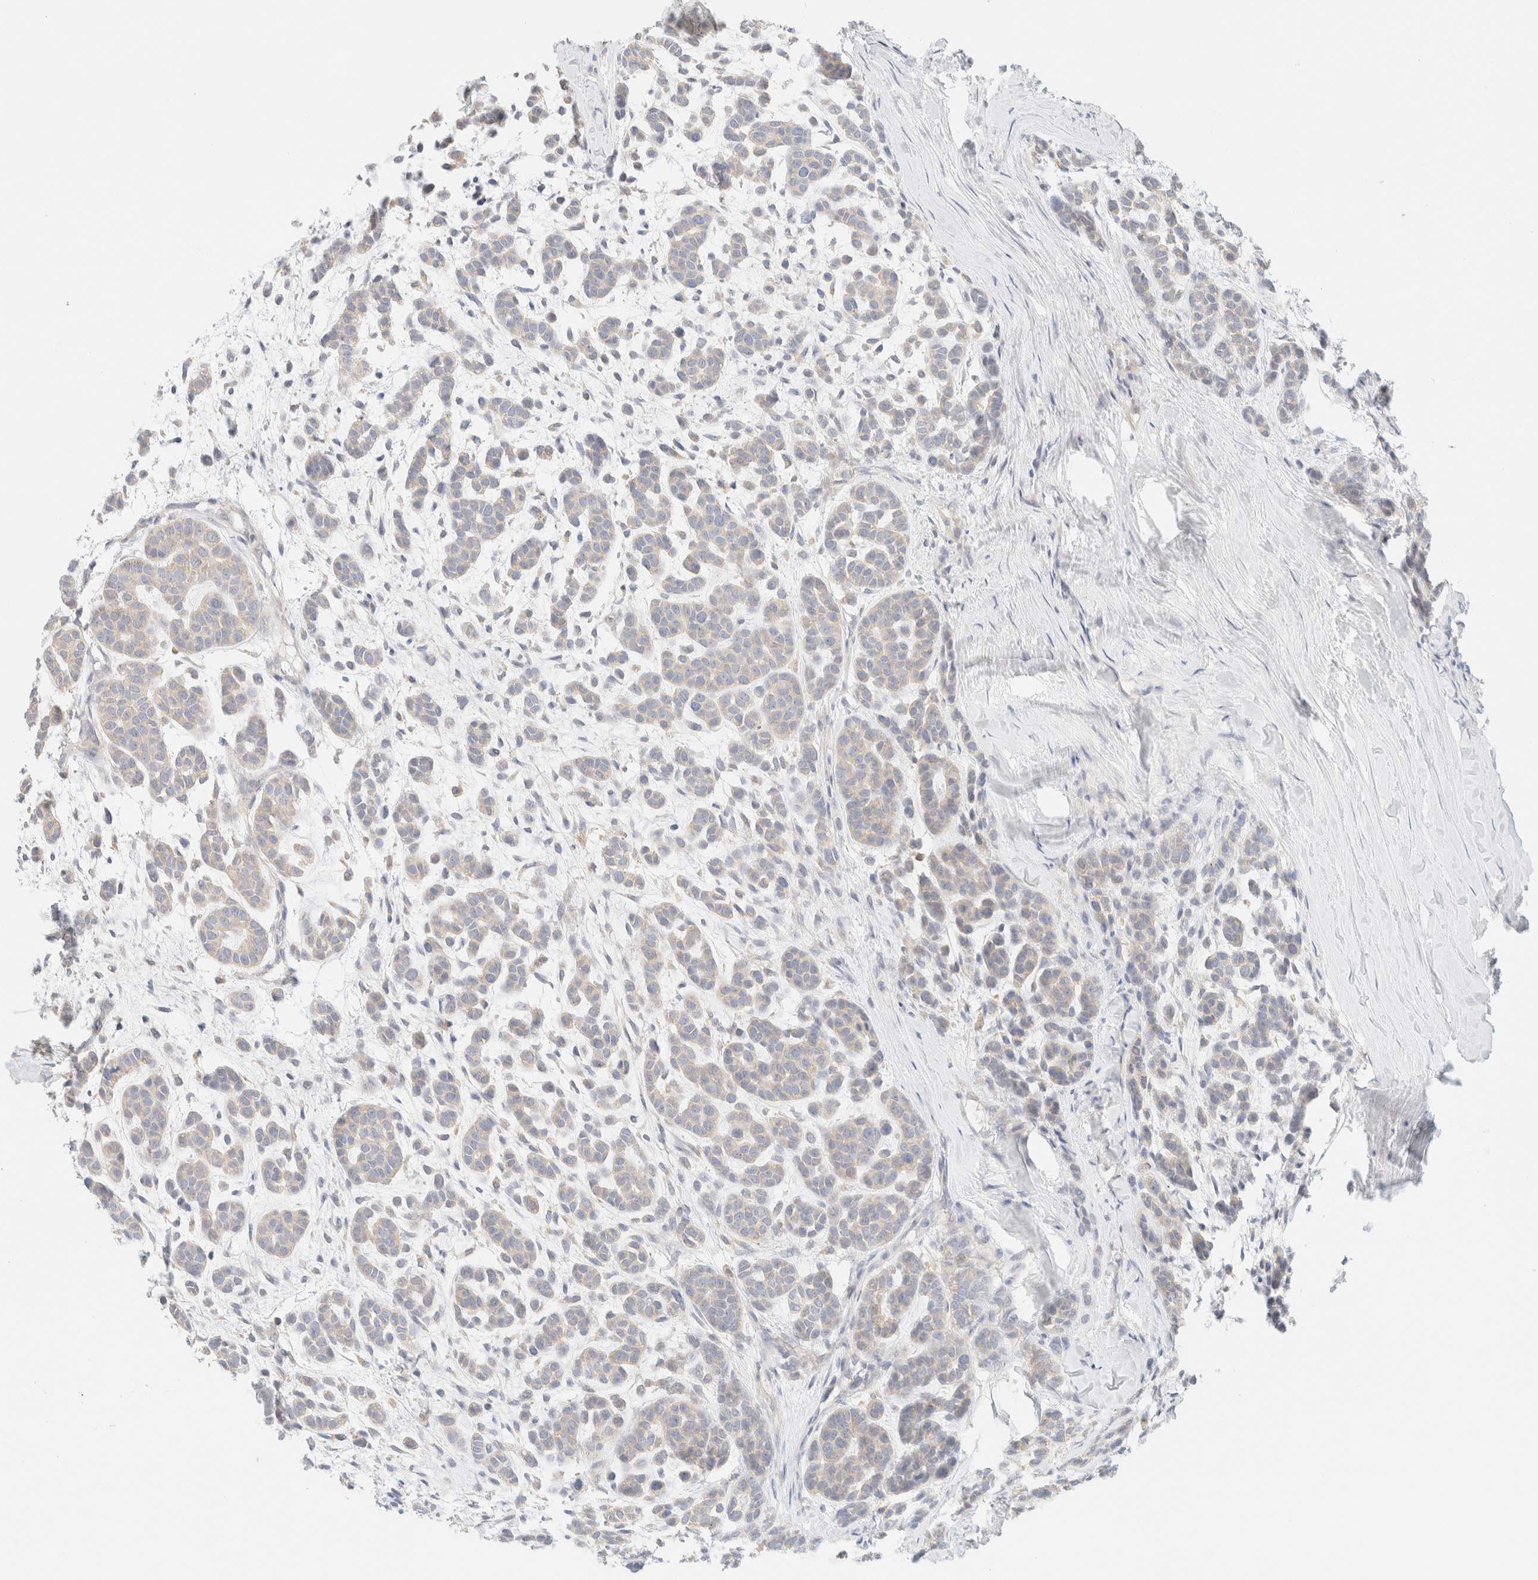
{"staining": {"intensity": "weak", "quantity": ">75%", "location": "cytoplasmic/membranous"}, "tissue": "head and neck cancer", "cell_type": "Tumor cells", "image_type": "cancer", "snomed": [{"axis": "morphology", "description": "Adenocarcinoma, NOS"}, {"axis": "morphology", "description": "Adenoma, NOS"}, {"axis": "topography", "description": "Head-Neck"}], "caption": "IHC staining of head and neck cancer, which shows low levels of weak cytoplasmic/membranous expression in about >75% of tumor cells indicating weak cytoplasmic/membranous protein positivity. The staining was performed using DAB (3,3'-diaminobenzidine) (brown) for protein detection and nuclei were counterstained in hematoxylin (blue).", "gene": "SARM1", "patient": {"sex": "female", "age": 55}}